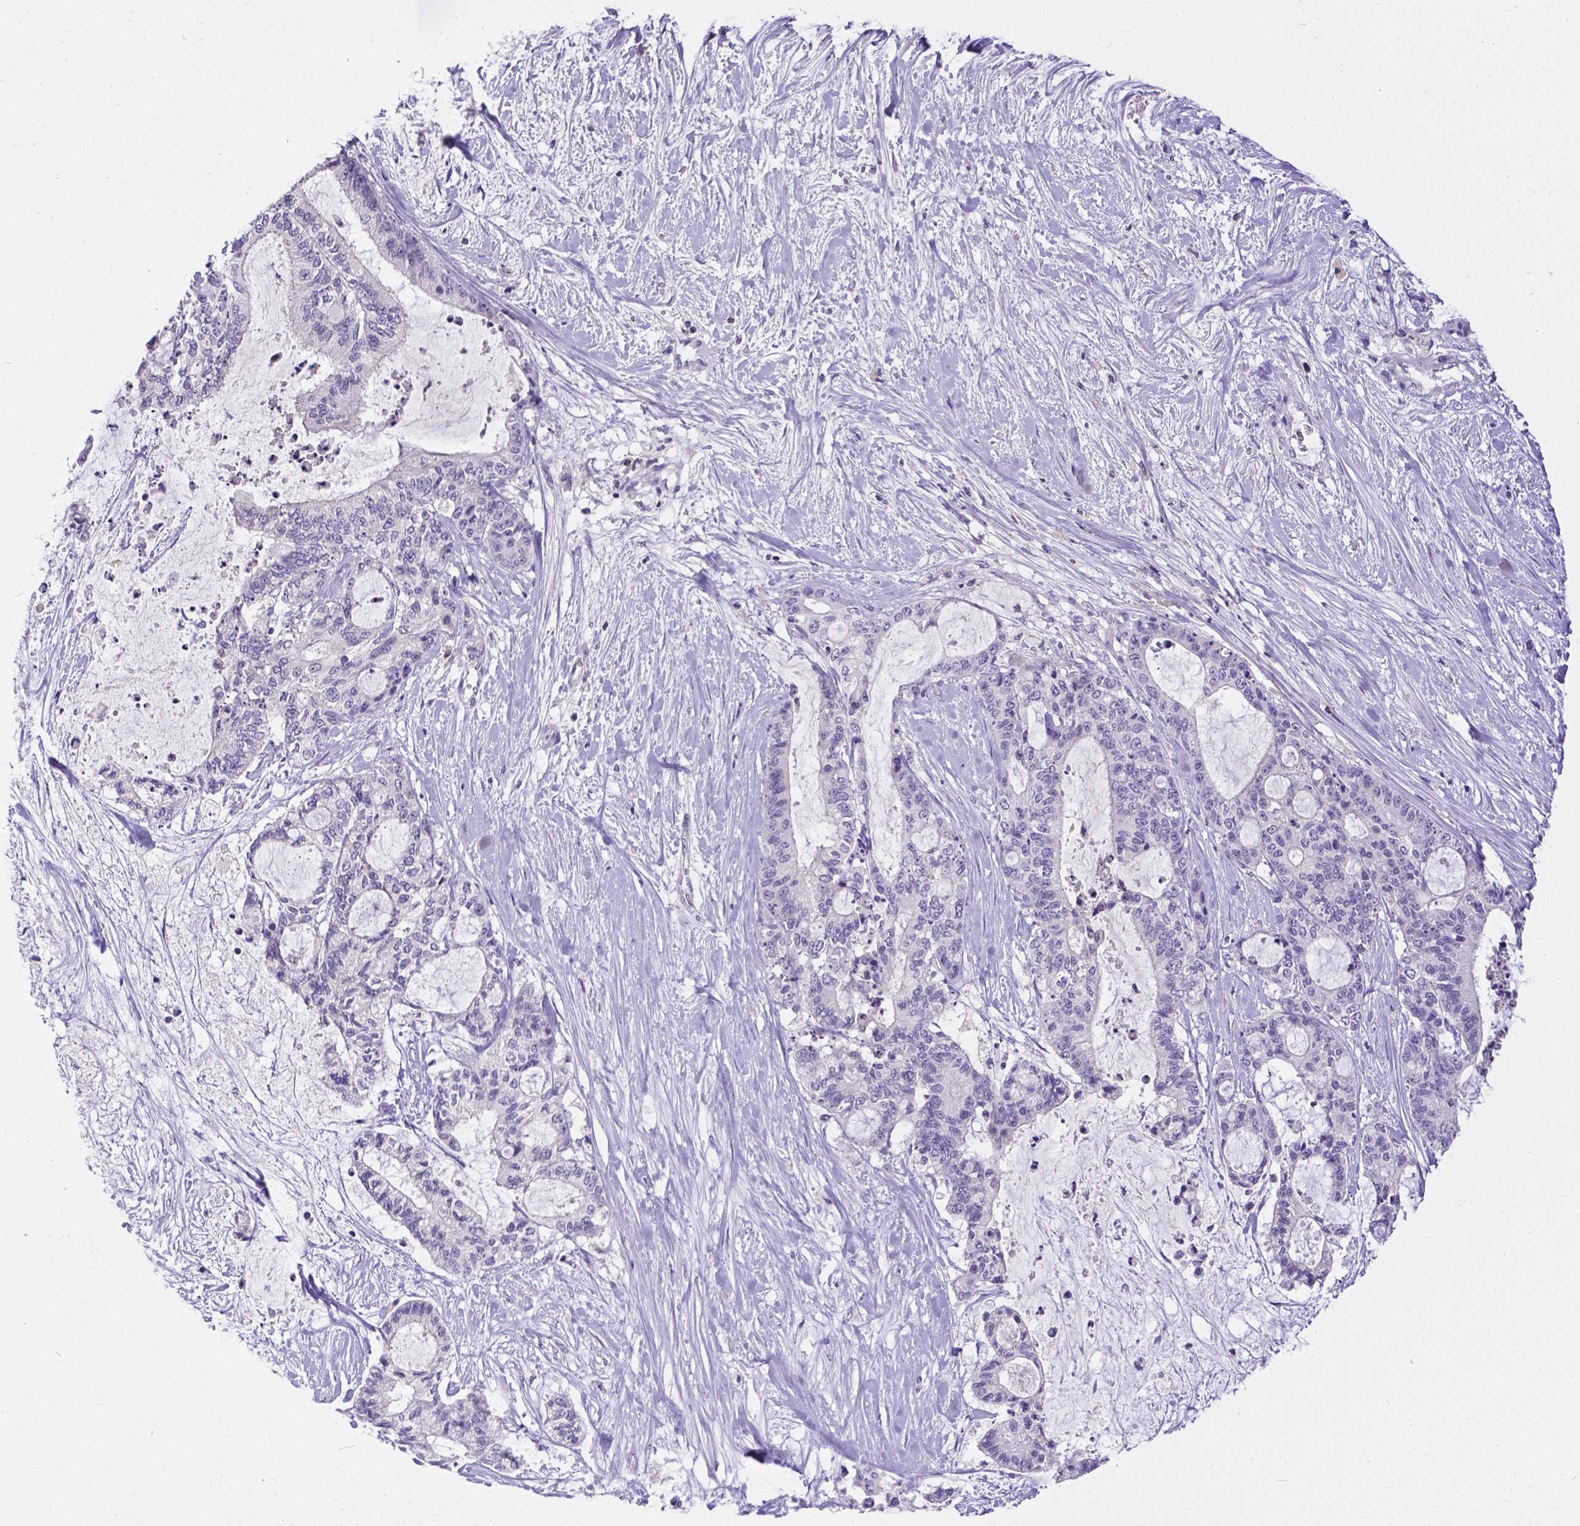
{"staining": {"intensity": "negative", "quantity": "none", "location": "none"}, "tissue": "liver cancer", "cell_type": "Tumor cells", "image_type": "cancer", "snomed": [{"axis": "morphology", "description": "Normal tissue, NOS"}, {"axis": "morphology", "description": "Cholangiocarcinoma"}, {"axis": "topography", "description": "Liver"}, {"axis": "topography", "description": "Peripheral nerve tissue"}], "caption": "Micrograph shows no protein positivity in tumor cells of cholangiocarcinoma (liver) tissue.", "gene": "CD4", "patient": {"sex": "female", "age": 73}}